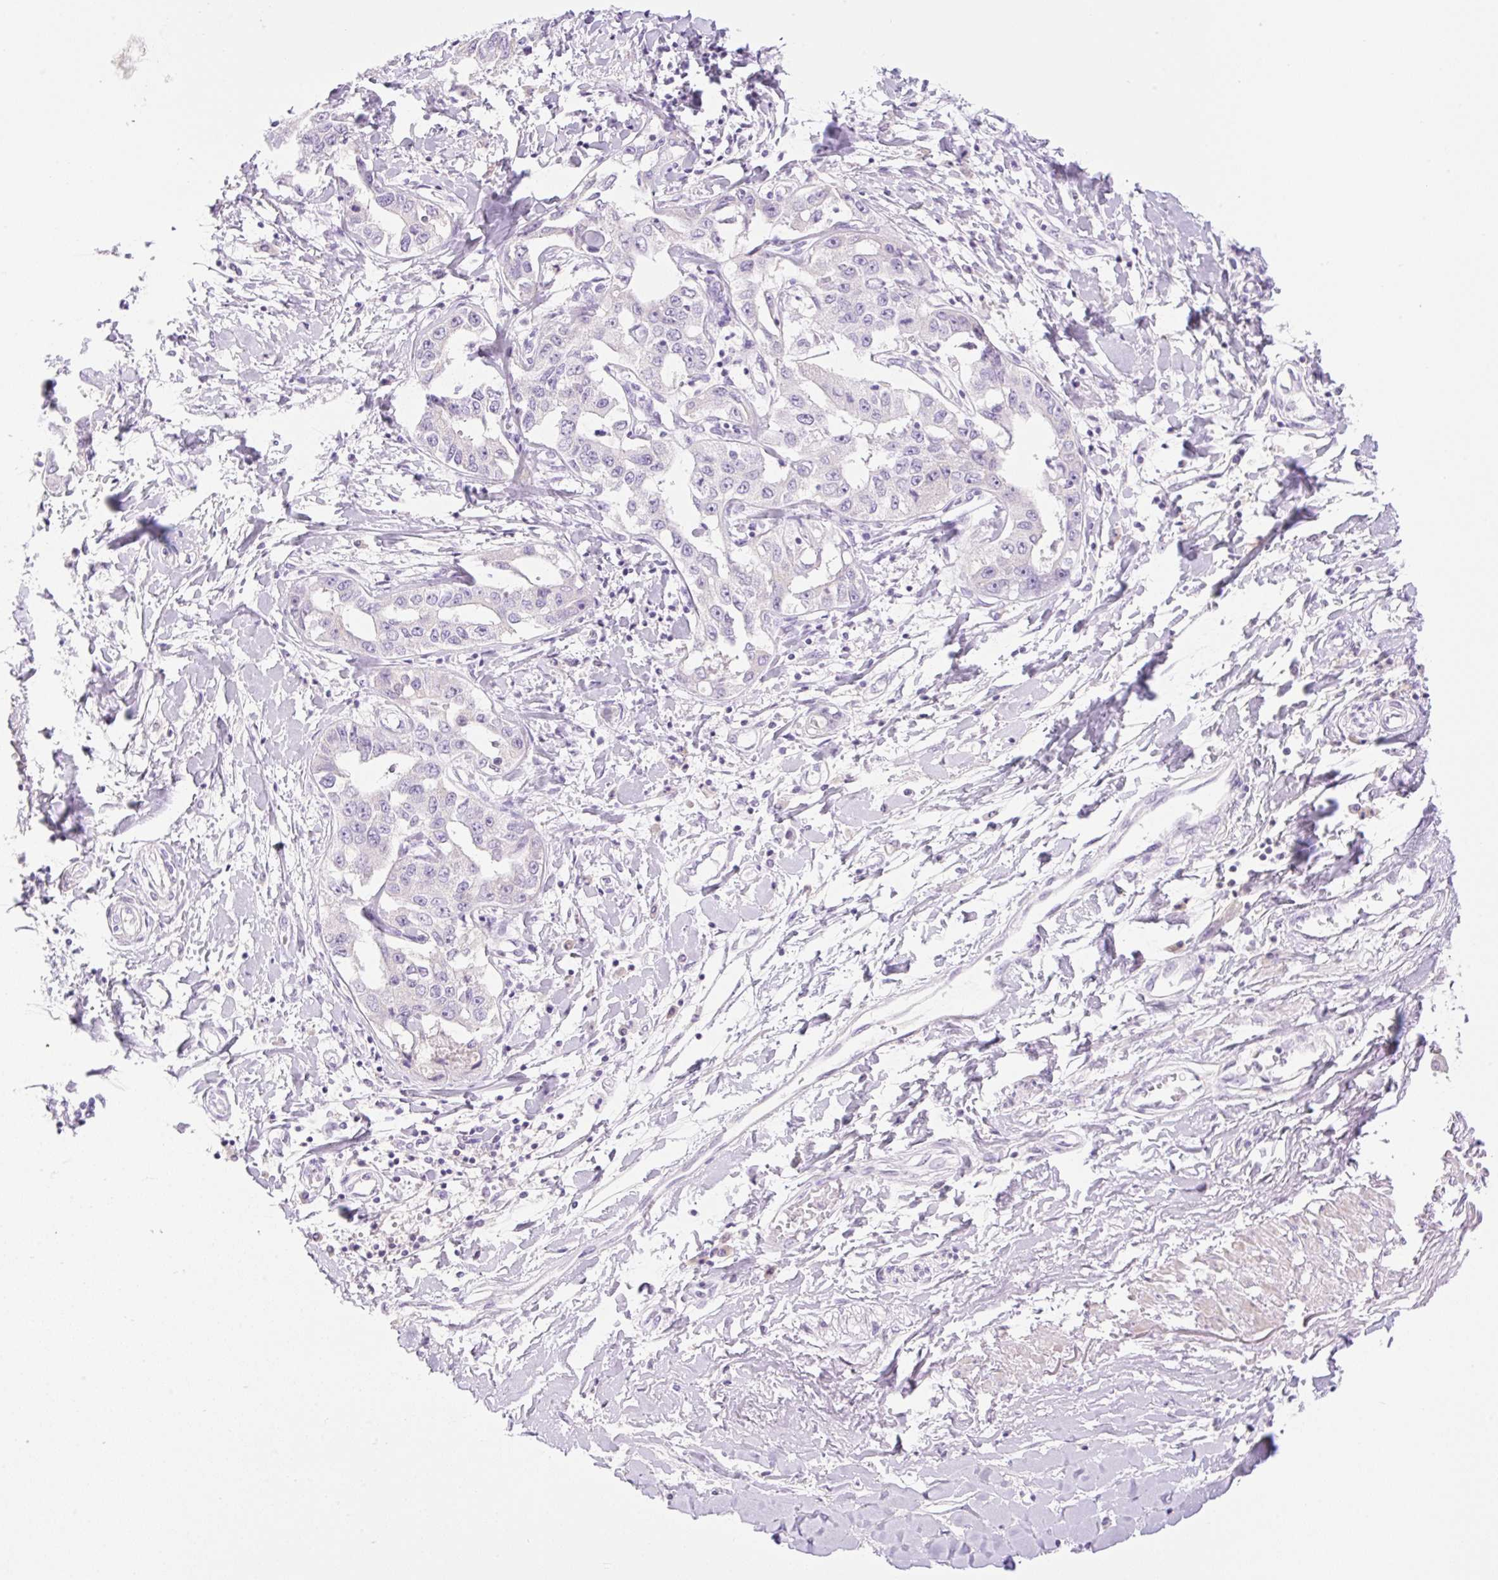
{"staining": {"intensity": "negative", "quantity": "none", "location": "none"}, "tissue": "liver cancer", "cell_type": "Tumor cells", "image_type": "cancer", "snomed": [{"axis": "morphology", "description": "Cholangiocarcinoma"}, {"axis": "topography", "description": "Liver"}], "caption": "Human liver cancer stained for a protein using IHC reveals no expression in tumor cells.", "gene": "PALM3", "patient": {"sex": "male", "age": 59}}